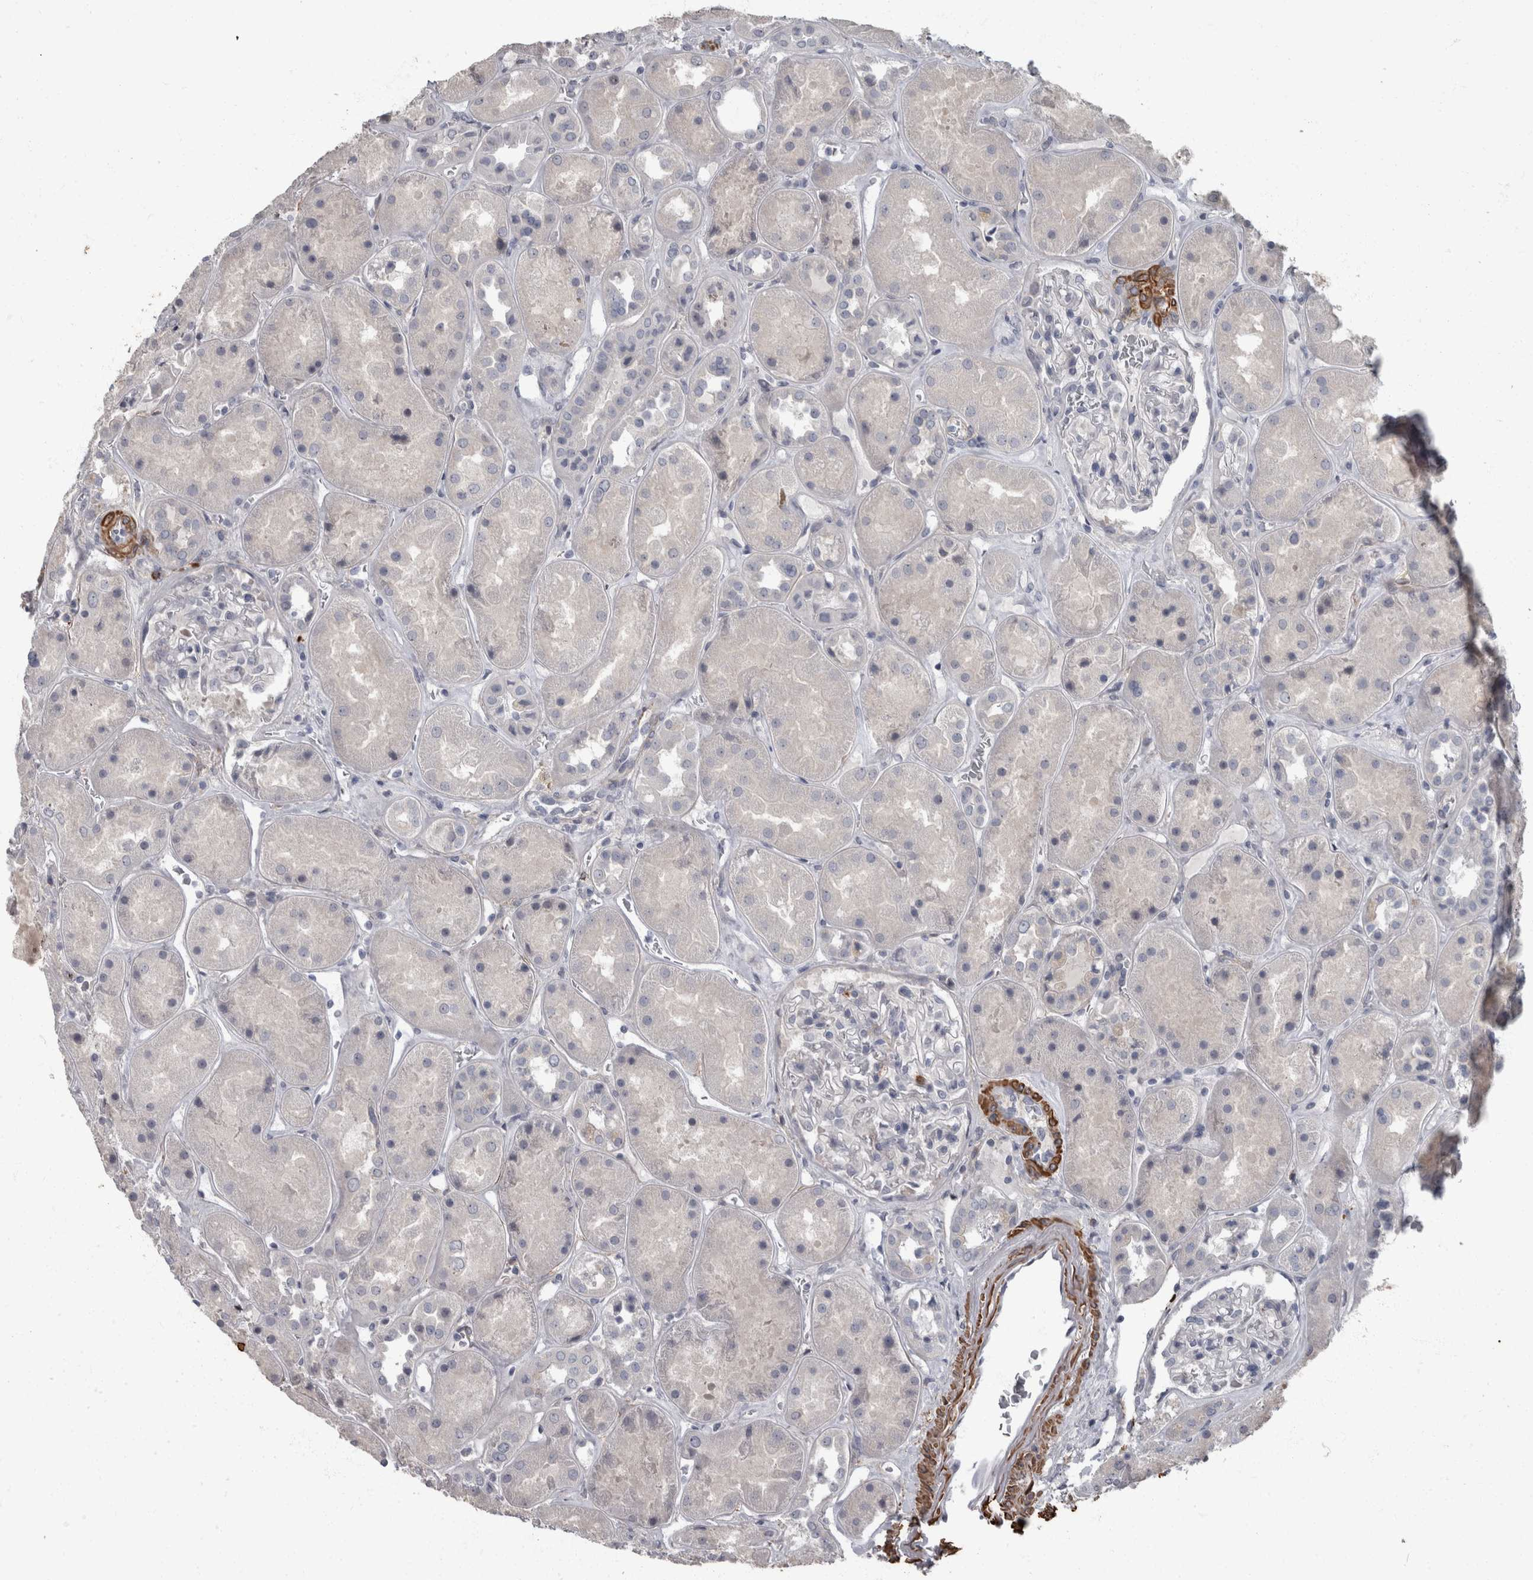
{"staining": {"intensity": "negative", "quantity": "none", "location": "none"}, "tissue": "kidney", "cell_type": "Cells in glomeruli", "image_type": "normal", "snomed": [{"axis": "morphology", "description": "Normal tissue, NOS"}, {"axis": "topography", "description": "Kidney"}], "caption": "There is no significant staining in cells in glomeruli of kidney. (Immunohistochemistry (ihc), brightfield microscopy, high magnification).", "gene": "MASTL", "patient": {"sex": "male", "age": 70}}